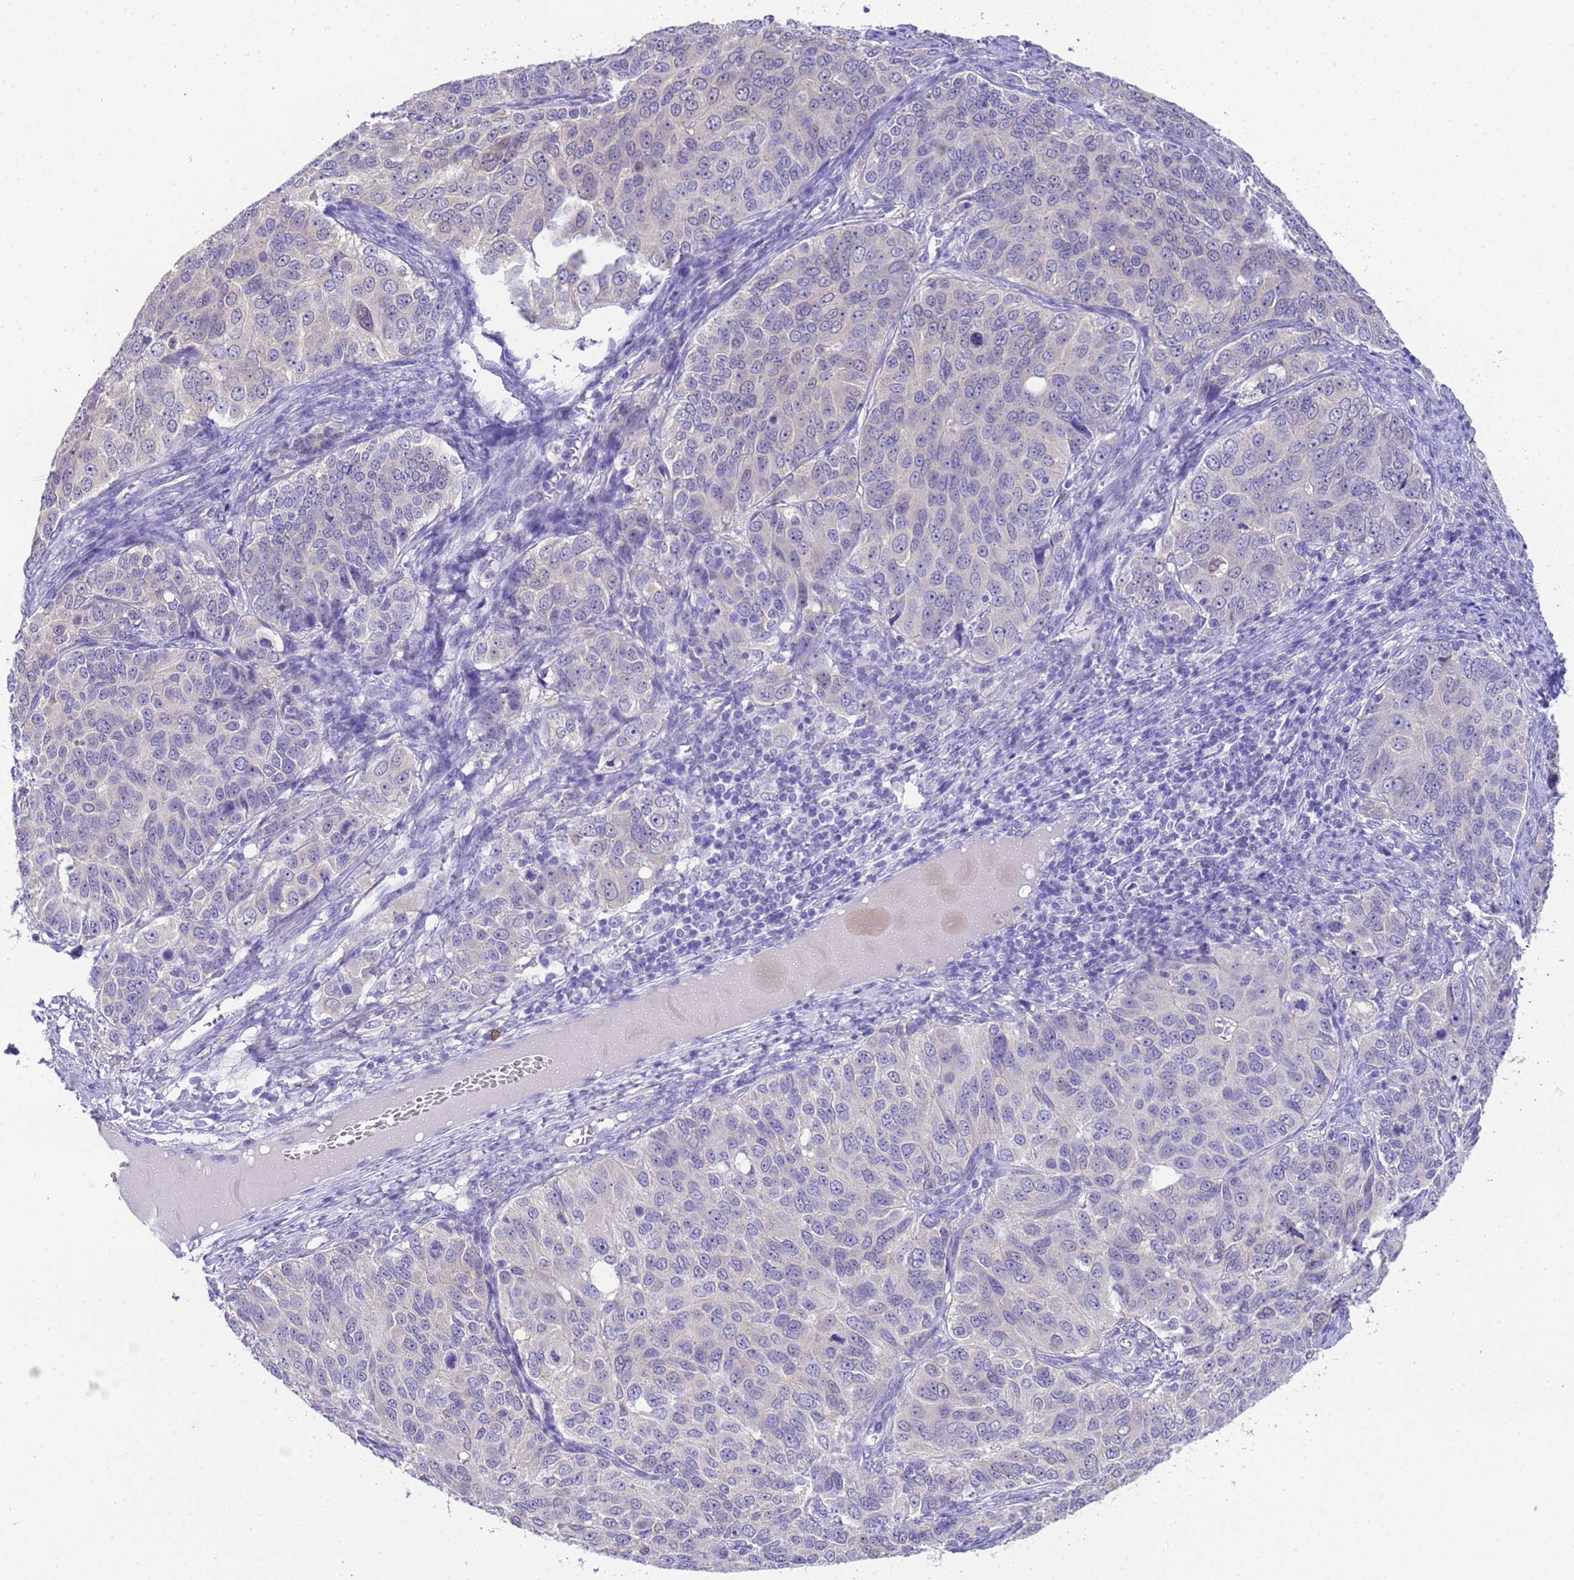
{"staining": {"intensity": "weak", "quantity": "<25%", "location": "cytoplasmic/membranous"}, "tissue": "ovarian cancer", "cell_type": "Tumor cells", "image_type": "cancer", "snomed": [{"axis": "morphology", "description": "Carcinoma, endometroid"}, {"axis": "topography", "description": "Ovary"}], "caption": "This histopathology image is of ovarian cancer (endometroid carcinoma) stained with IHC to label a protein in brown with the nuclei are counter-stained blue. There is no expression in tumor cells.", "gene": "USP38", "patient": {"sex": "female", "age": 51}}